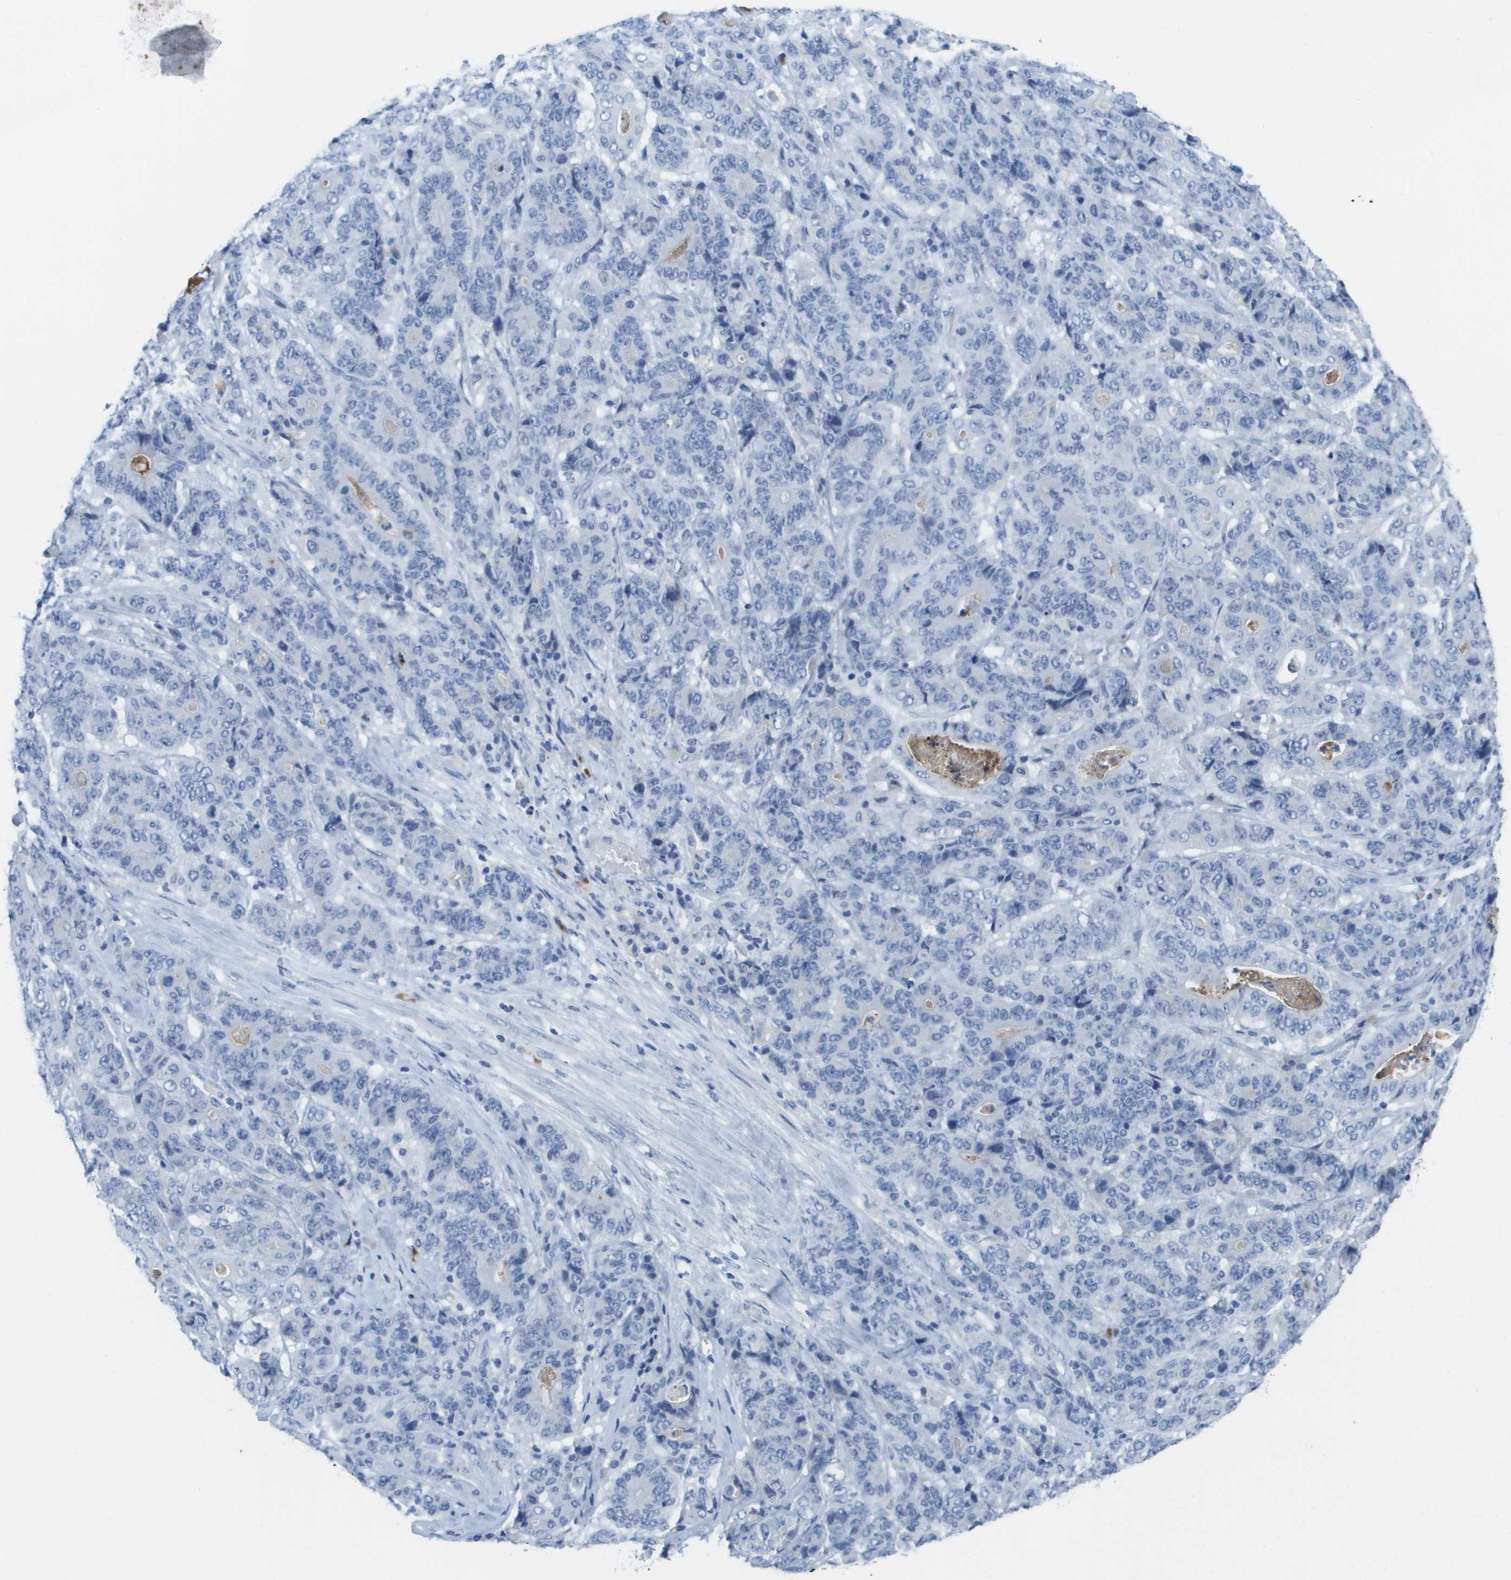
{"staining": {"intensity": "negative", "quantity": "none", "location": "none"}, "tissue": "stomach cancer", "cell_type": "Tumor cells", "image_type": "cancer", "snomed": [{"axis": "morphology", "description": "Adenocarcinoma, NOS"}, {"axis": "topography", "description": "Stomach"}], "caption": "Tumor cells show no significant protein expression in stomach cancer.", "gene": "GPR18", "patient": {"sex": "female", "age": 73}}